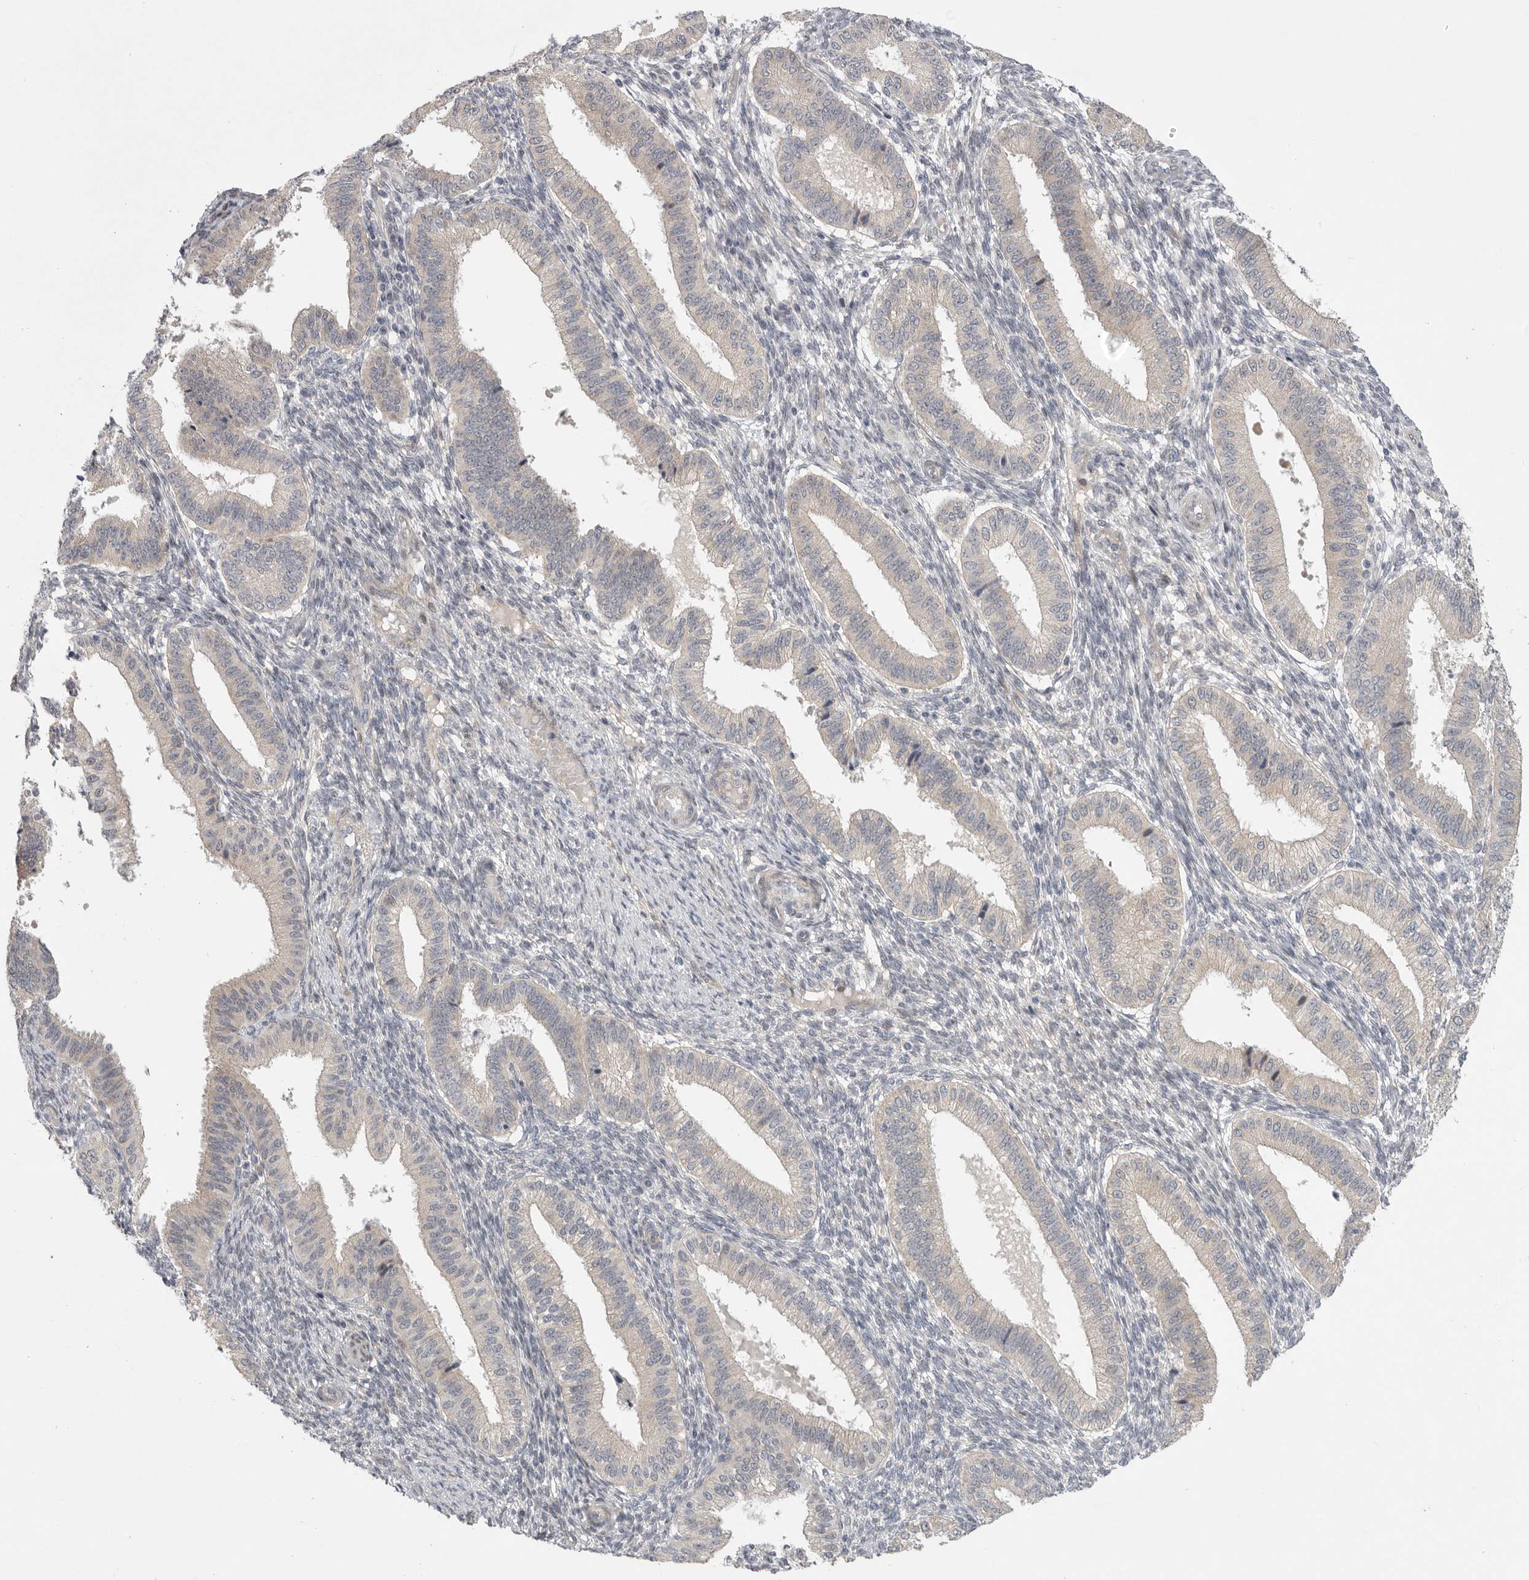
{"staining": {"intensity": "negative", "quantity": "none", "location": "none"}, "tissue": "endometrium", "cell_type": "Cells in endometrial stroma", "image_type": "normal", "snomed": [{"axis": "morphology", "description": "Normal tissue, NOS"}, {"axis": "topography", "description": "Endometrium"}], "caption": "This histopathology image is of unremarkable endometrium stained with IHC to label a protein in brown with the nuclei are counter-stained blue. There is no staining in cells in endometrial stroma.", "gene": "FBXO43", "patient": {"sex": "female", "age": 39}}